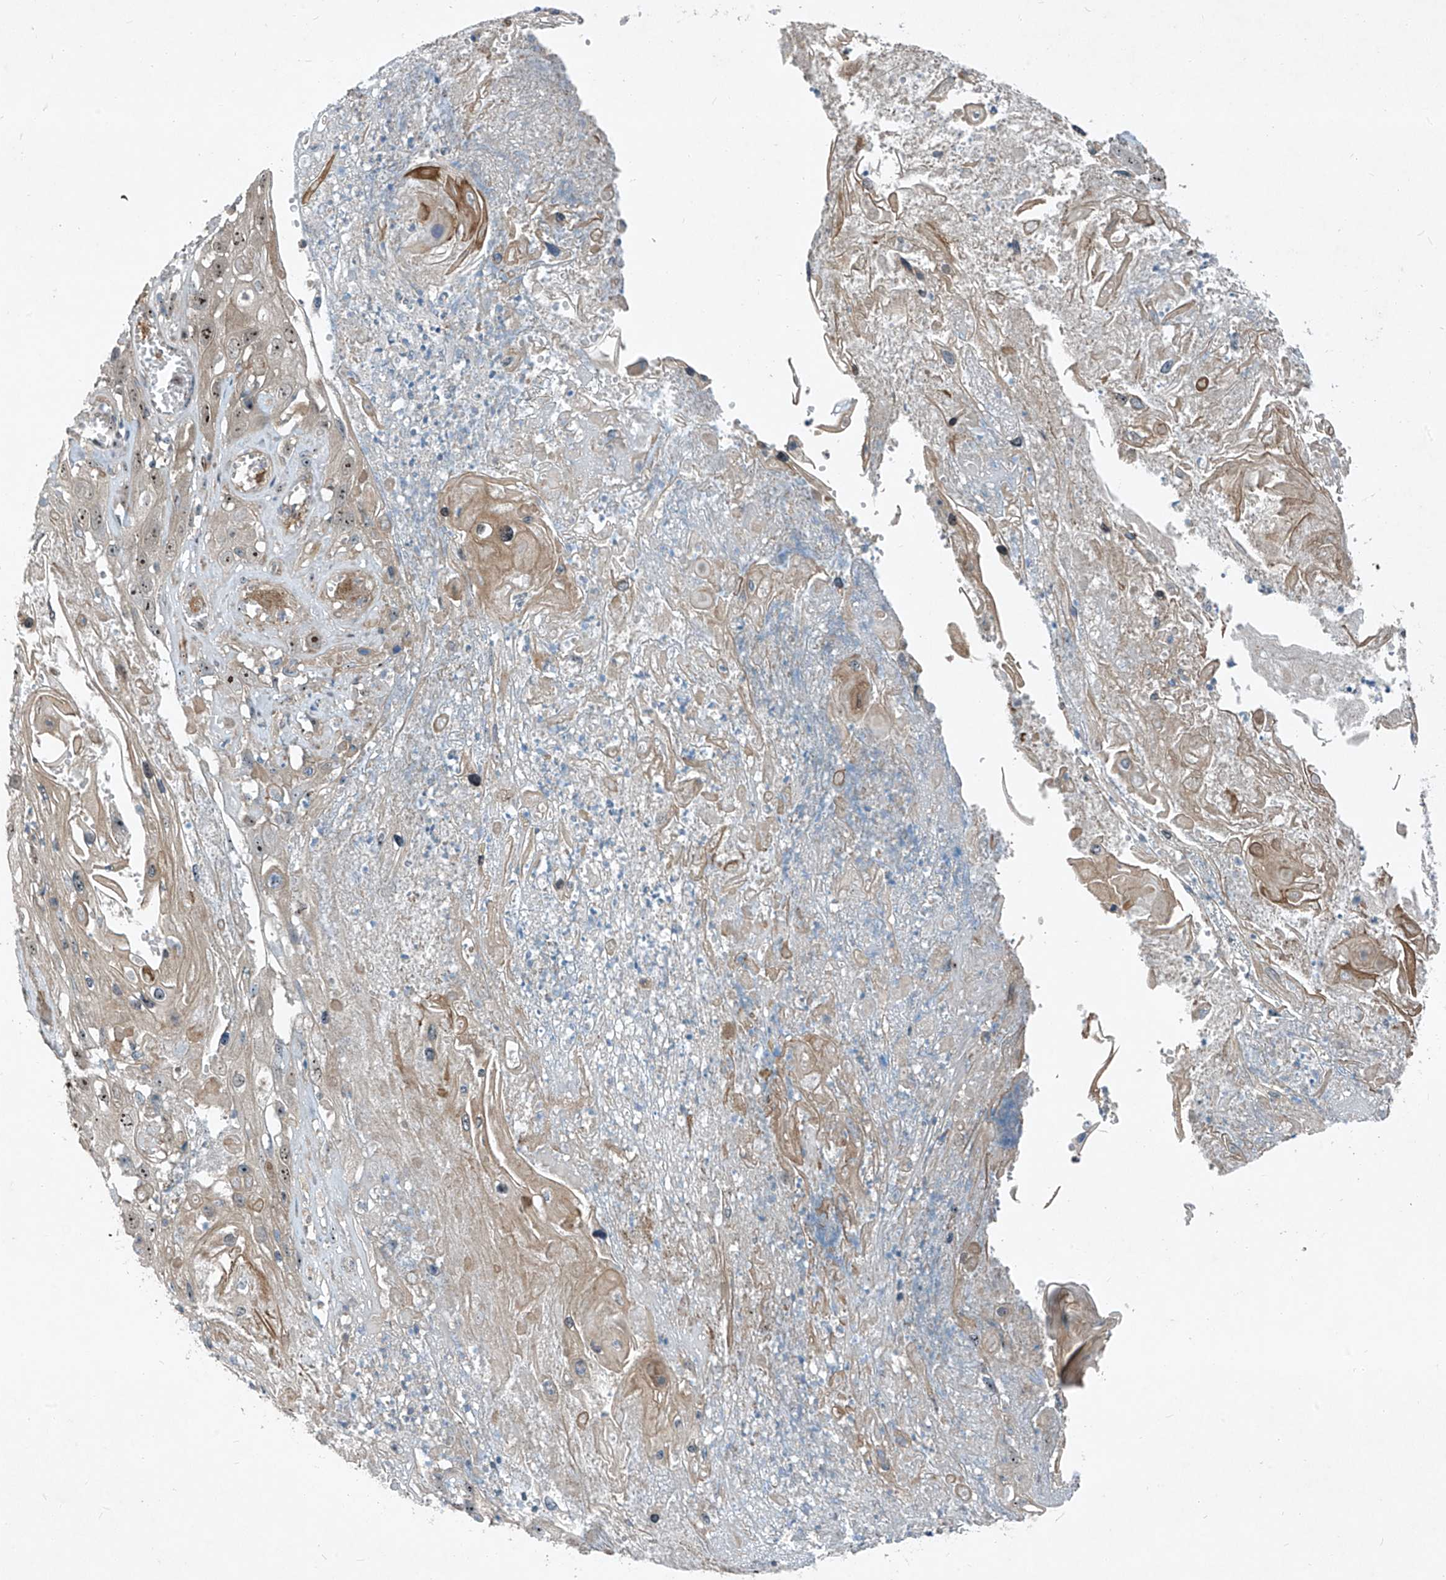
{"staining": {"intensity": "weak", "quantity": "25%-75%", "location": "cytoplasmic/membranous,nuclear"}, "tissue": "skin cancer", "cell_type": "Tumor cells", "image_type": "cancer", "snomed": [{"axis": "morphology", "description": "Squamous cell carcinoma, NOS"}, {"axis": "topography", "description": "Skin"}], "caption": "Immunohistochemistry image of neoplastic tissue: squamous cell carcinoma (skin) stained using immunohistochemistry displays low levels of weak protein expression localized specifically in the cytoplasmic/membranous and nuclear of tumor cells, appearing as a cytoplasmic/membranous and nuclear brown color.", "gene": "PPCS", "patient": {"sex": "male", "age": 55}}